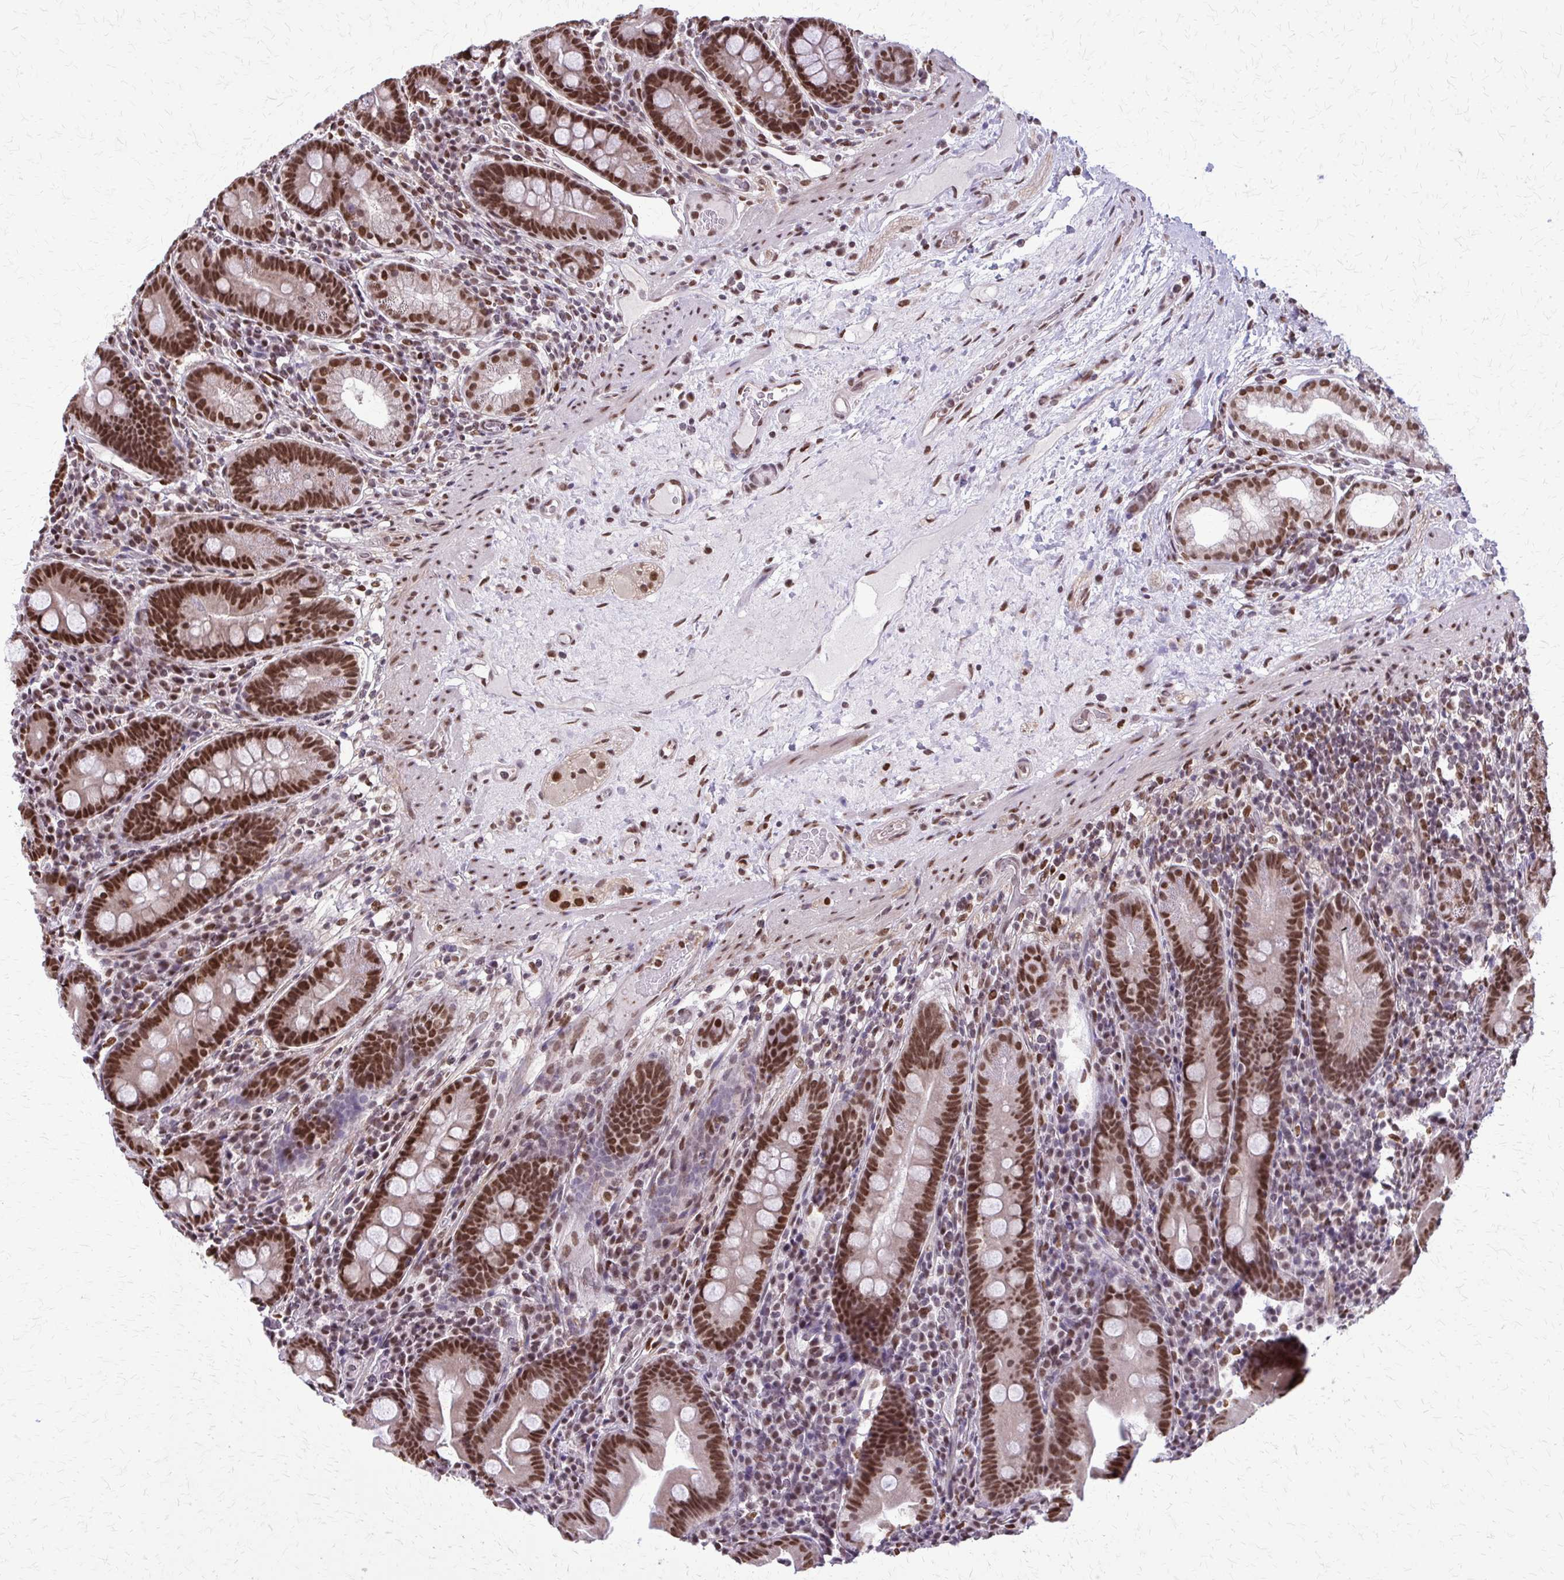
{"staining": {"intensity": "strong", "quantity": ">75%", "location": "nuclear"}, "tissue": "small intestine", "cell_type": "Glandular cells", "image_type": "normal", "snomed": [{"axis": "morphology", "description": "Normal tissue, NOS"}, {"axis": "topography", "description": "Small intestine"}], "caption": "Immunohistochemical staining of normal human small intestine shows >75% levels of strong nuclear protein staining in about >75% of glandular cells.", "gene": "TTF1", "patient": {"sex": "male", "age": 26}}